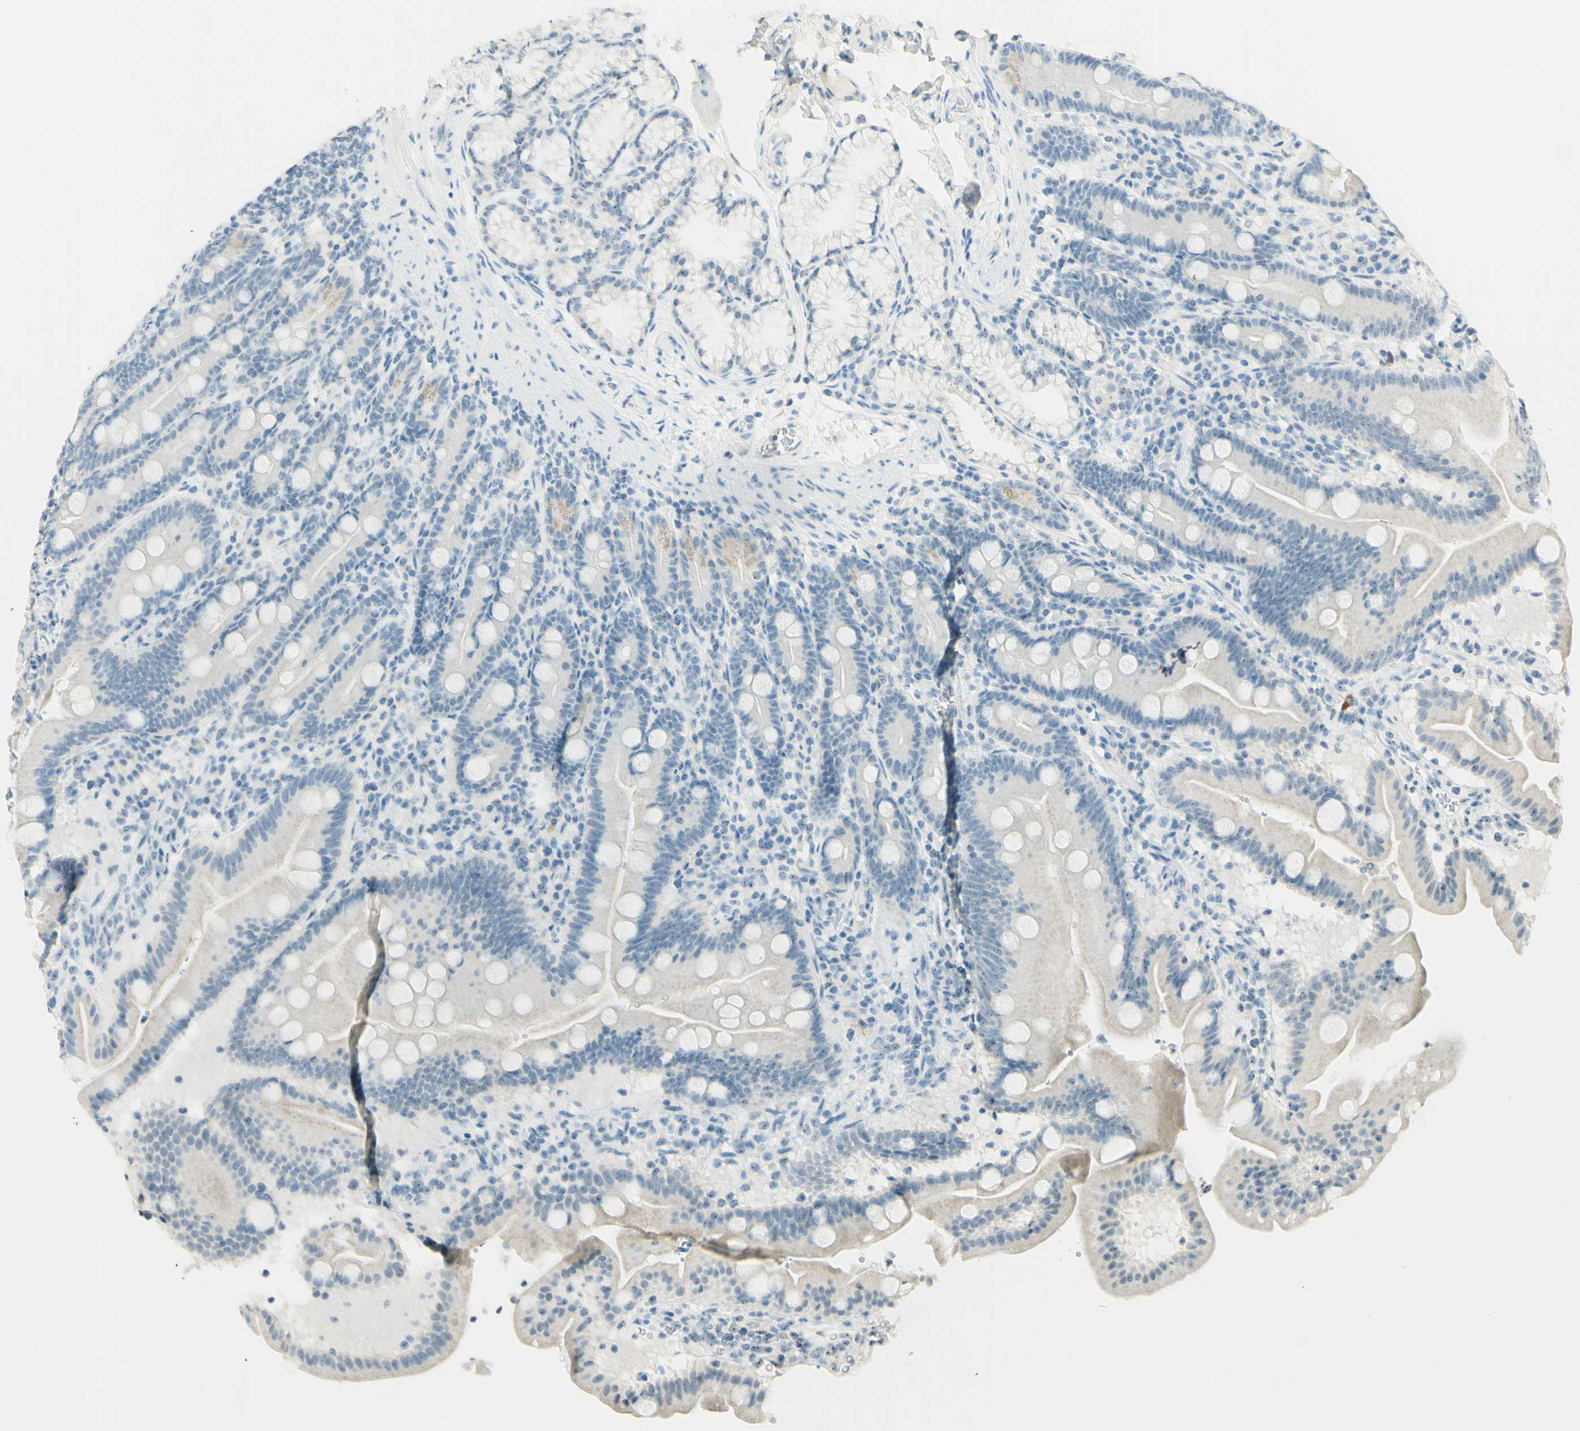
{"staining": {"intensity": "negative", "quantity": "none", "location": "none"}, "tissue": "duodenum", "cell_type": "Glandular cells", "image_type": "normal", "snomed": [{"axis": "morphology", "description": "Normal tissue, NOS"}, {"axis": "topography", "description": "Duodenum"}], "caption": "Micrograph shows no protein staining in glandular cells of benign duodenum.", "gene": "FMR1NB", "patient": {"sex": "male", "age": 54}}